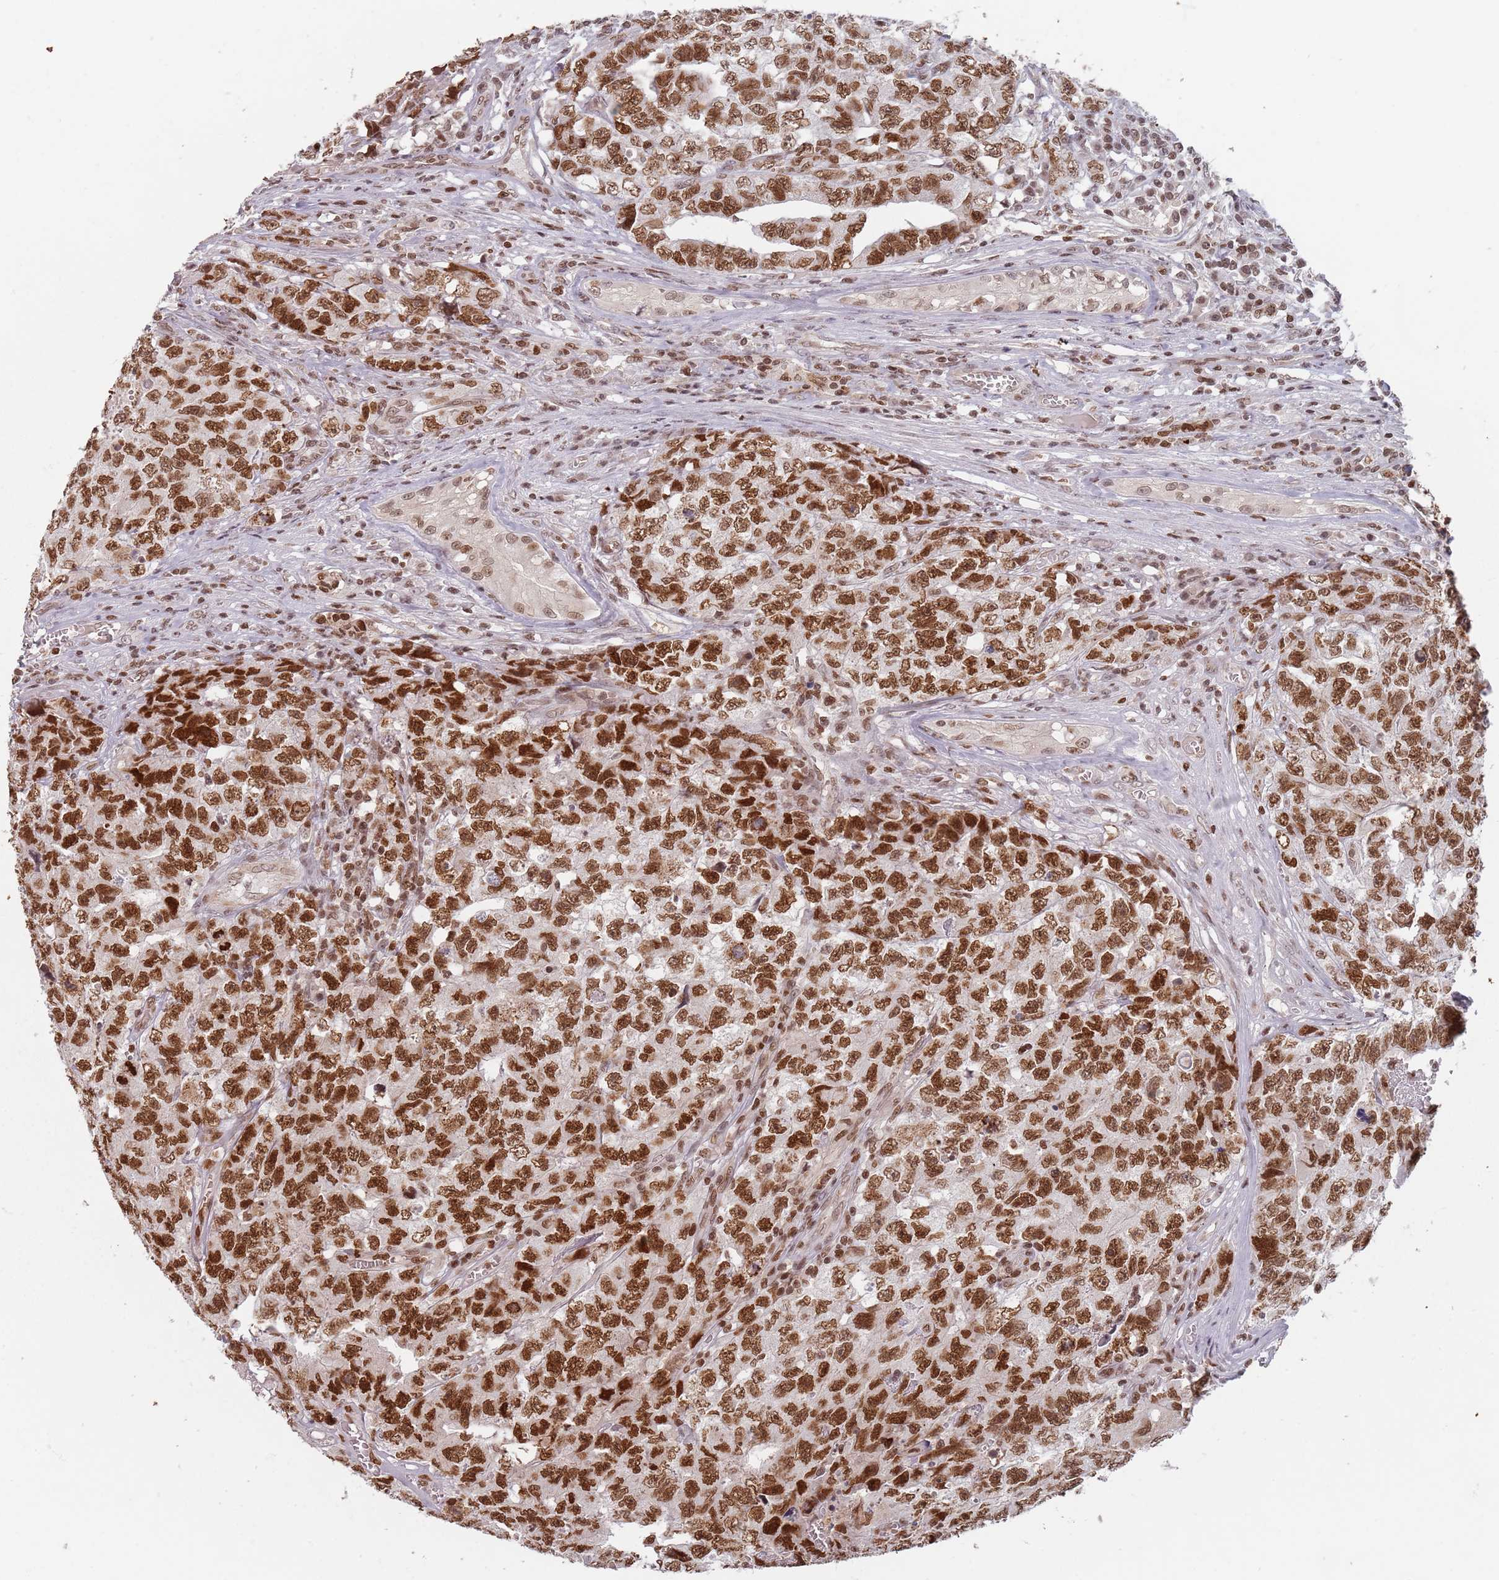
{"staining": {"intensity": "strong", "quantity": ">75%", "location": "nuclear"}, "tissue": "testis cancer", "cell_type": "Tumor cells", "image_type": "cancer", "snomed": [{"axis": "morphology", "description": "Carcinoma, Embryonal, NOS"}, {"axis": "topography", "description": "Testis"}], "caption": "Protein expression analysis of human testis cancer reveals strong nuclear staining in about >75% of tumor cells.", "gene": "NUP50", "patient": {"sex": "male", "age": 31}}